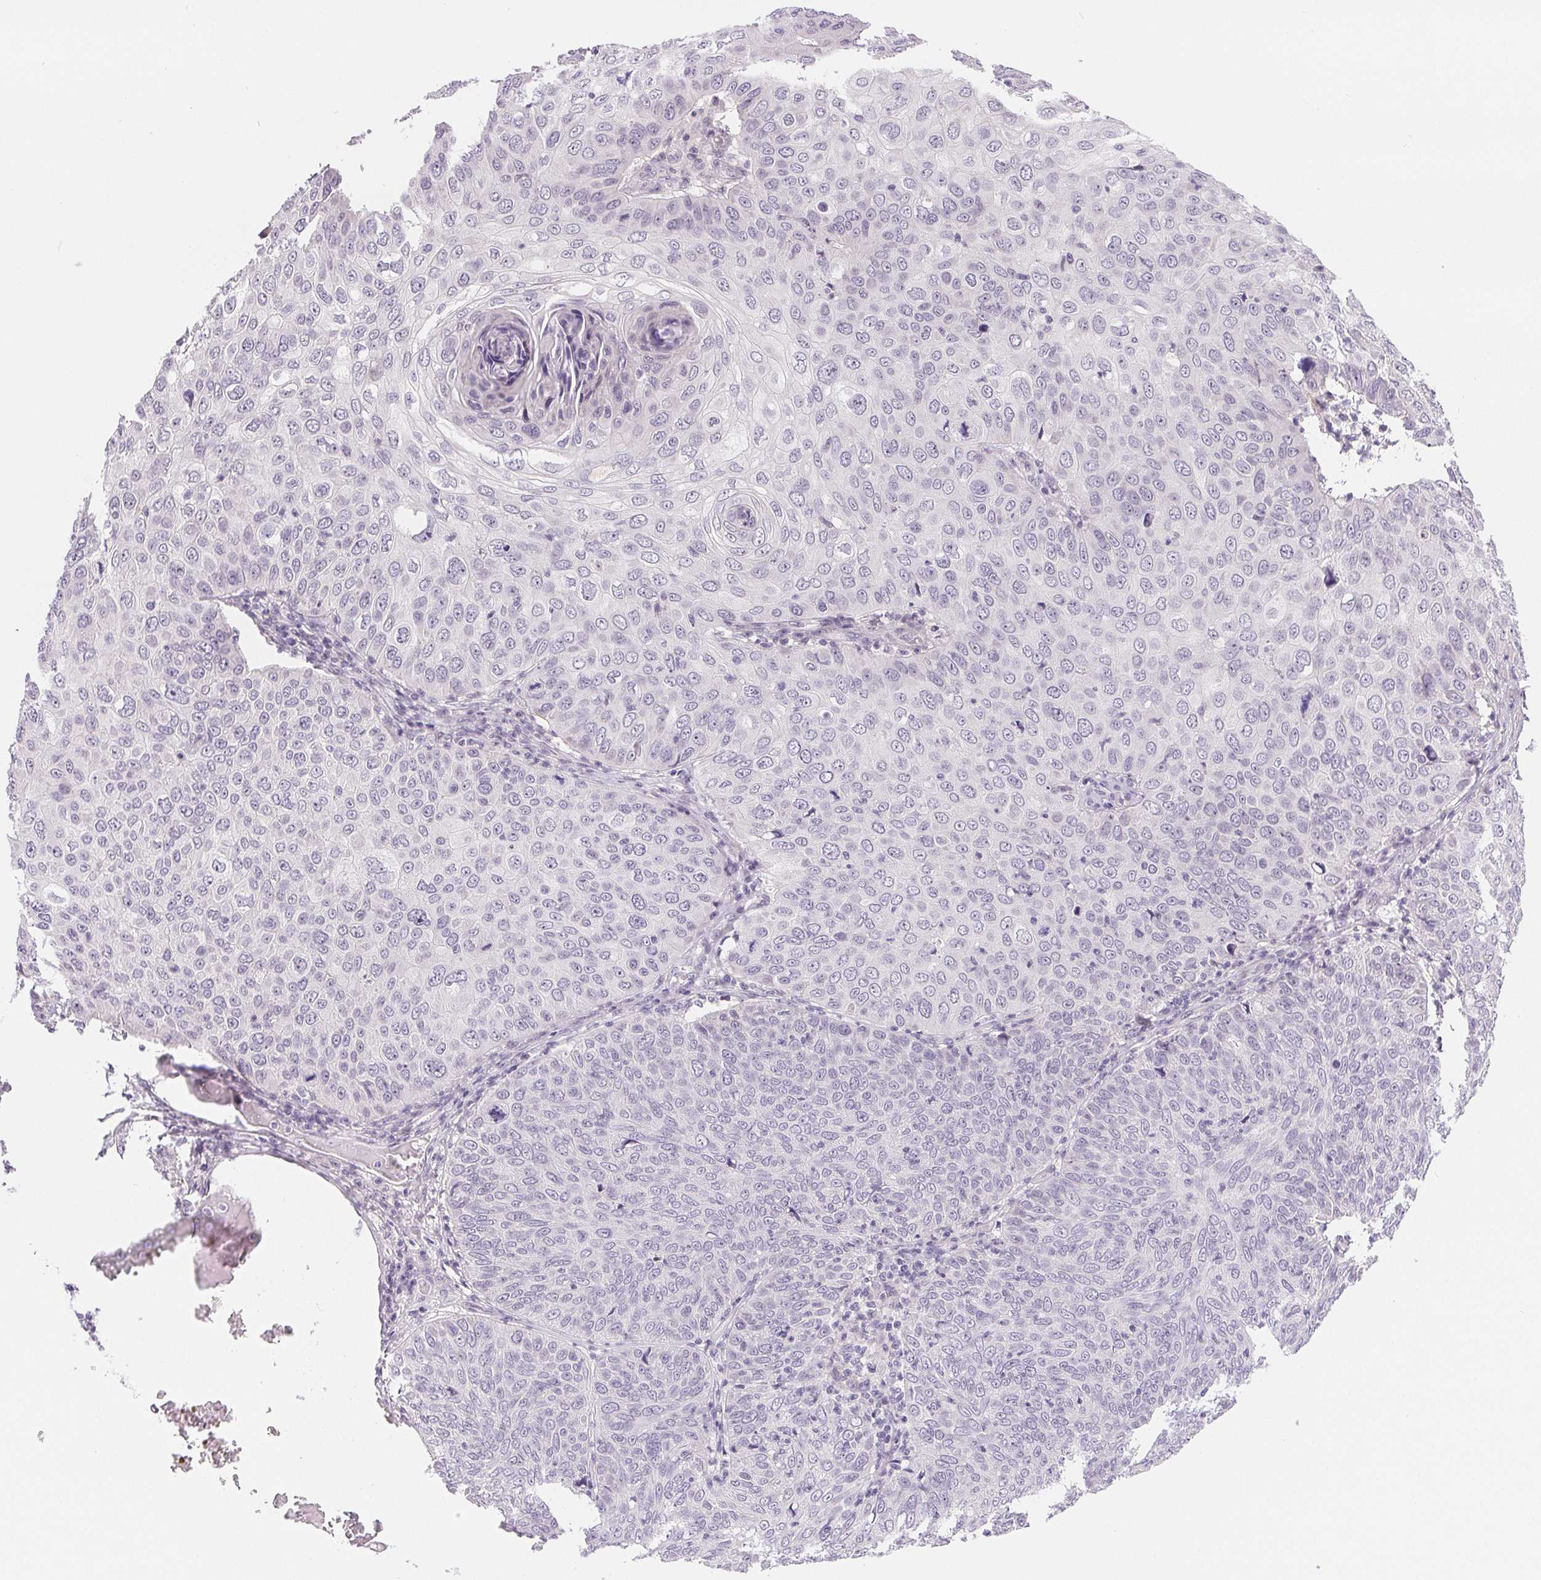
{"staining": {"intensity": "negative", "quantity": "none", "location": "none"}, "tissue": "skin cancer", "cell_type": "Tumor cells", "image_type": "cancer", "snomed": [{"axis": "morphology", "description": "Squamous cell carcinoma, NOS"}, {"axis": "topography", "description": "Skin"}], "caption": "High magnification brightfield microscopy of skin squamous cell carcinoma stained with DAB (brown) and counterstained with hematoxylin (blue): tumor cells show no significant staining. (DAB (3,3'-diaminobenzidine) immunohistochemistry (IHC), high magnification).", "gene": "LCA5L", "patient": {"sex": "male", "age": 87}}